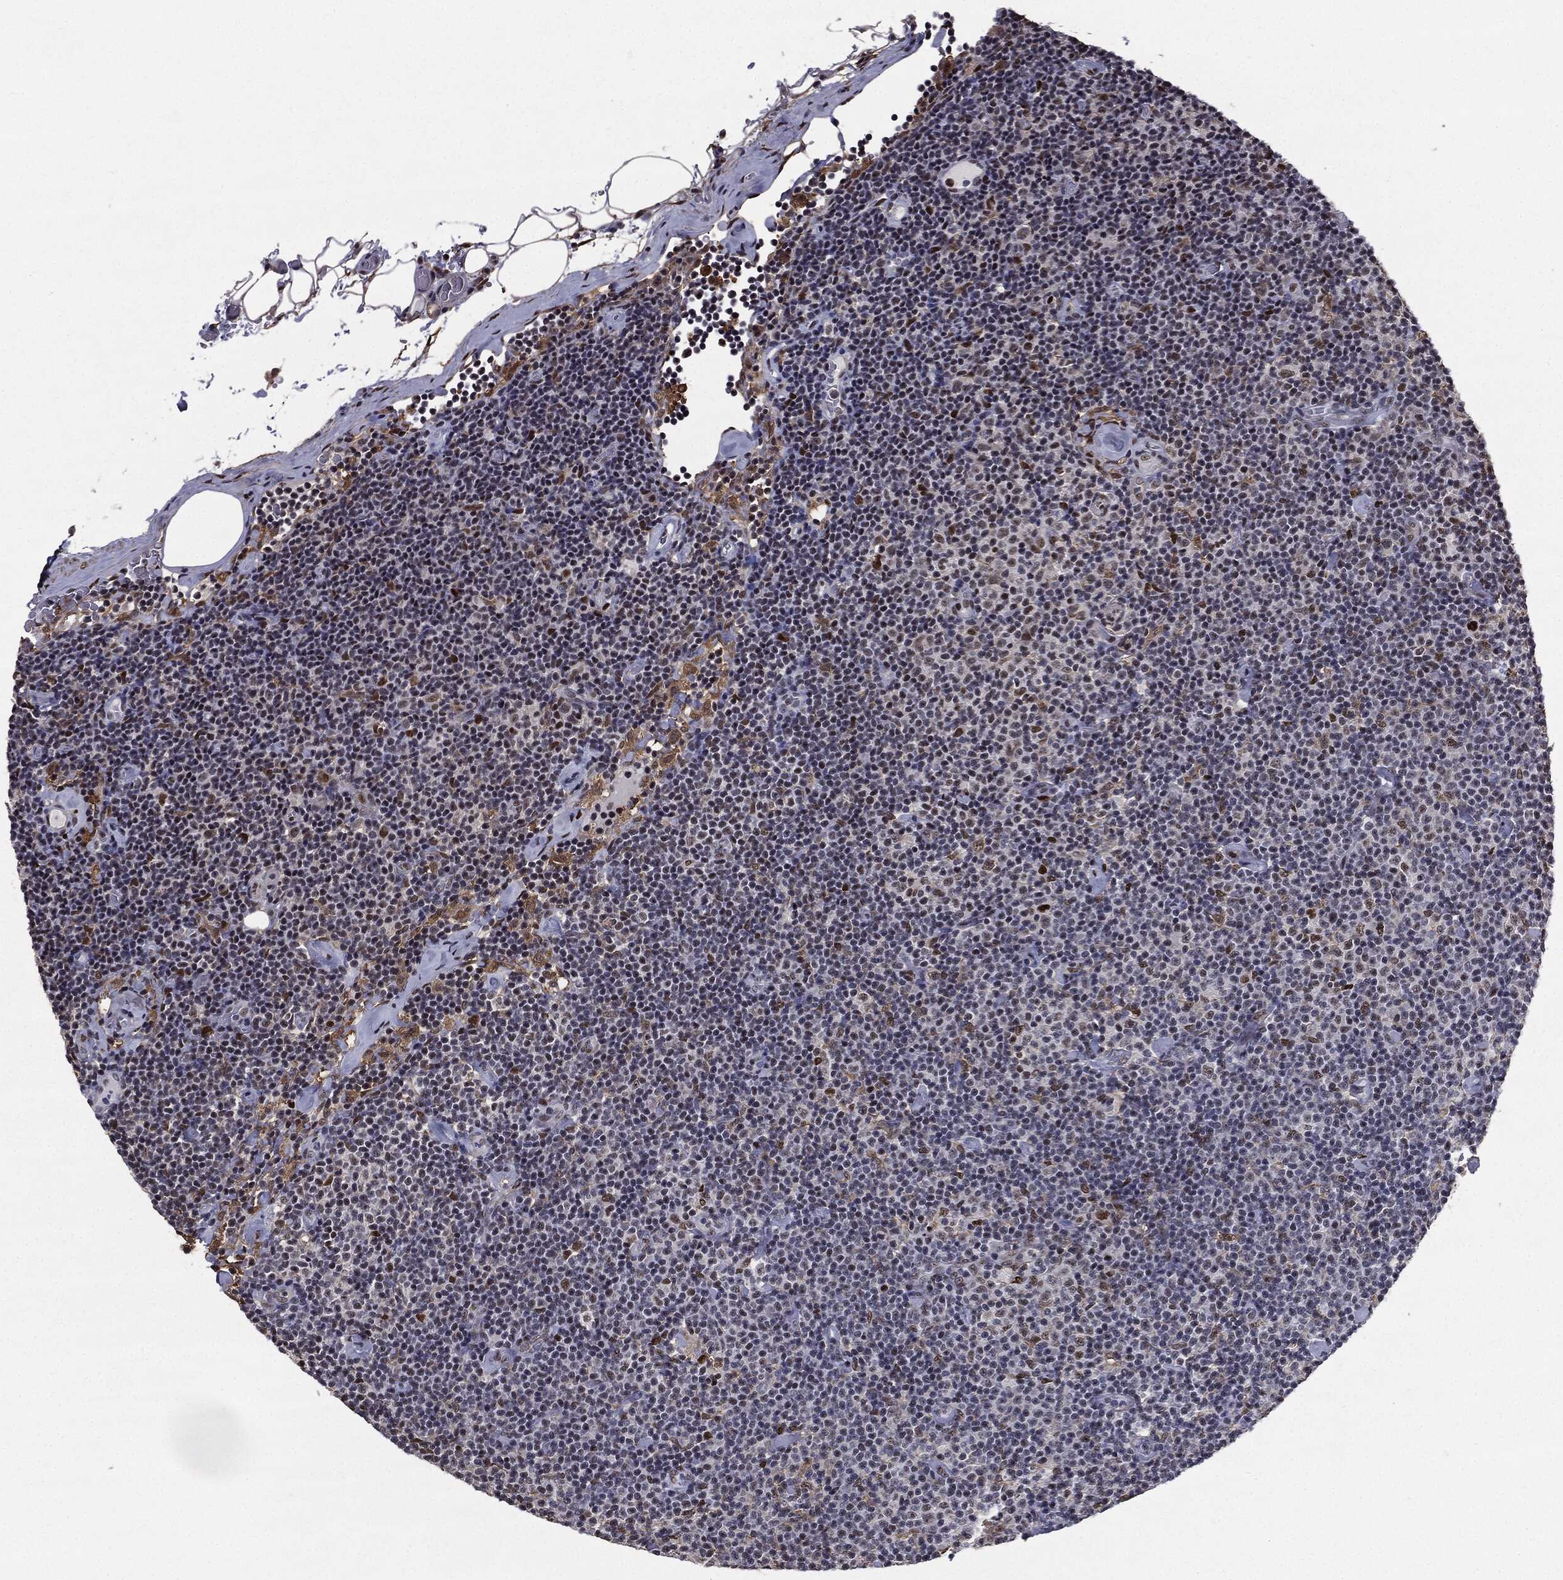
{"staining": {"intensity": "negative", "quantity": "none", "location": "none"}, "tissue": "lymphoma", "cell_type": "Tumor cells", "image_type": "cancer", "snomed": [{"axis": "morphology", "description": "Malignant lymphoma, non-Hodgkin's type, Low grade"}, {"axis": "topography", "description": "Lymph node"}], "caption": "Immunohistochemical staining of low-grade malignant lymphoma, non-Hodgkin's type displays no significant expression in tumor cells.", "gene": "JUN", "patient": {"sex": "male", "age": 81}}